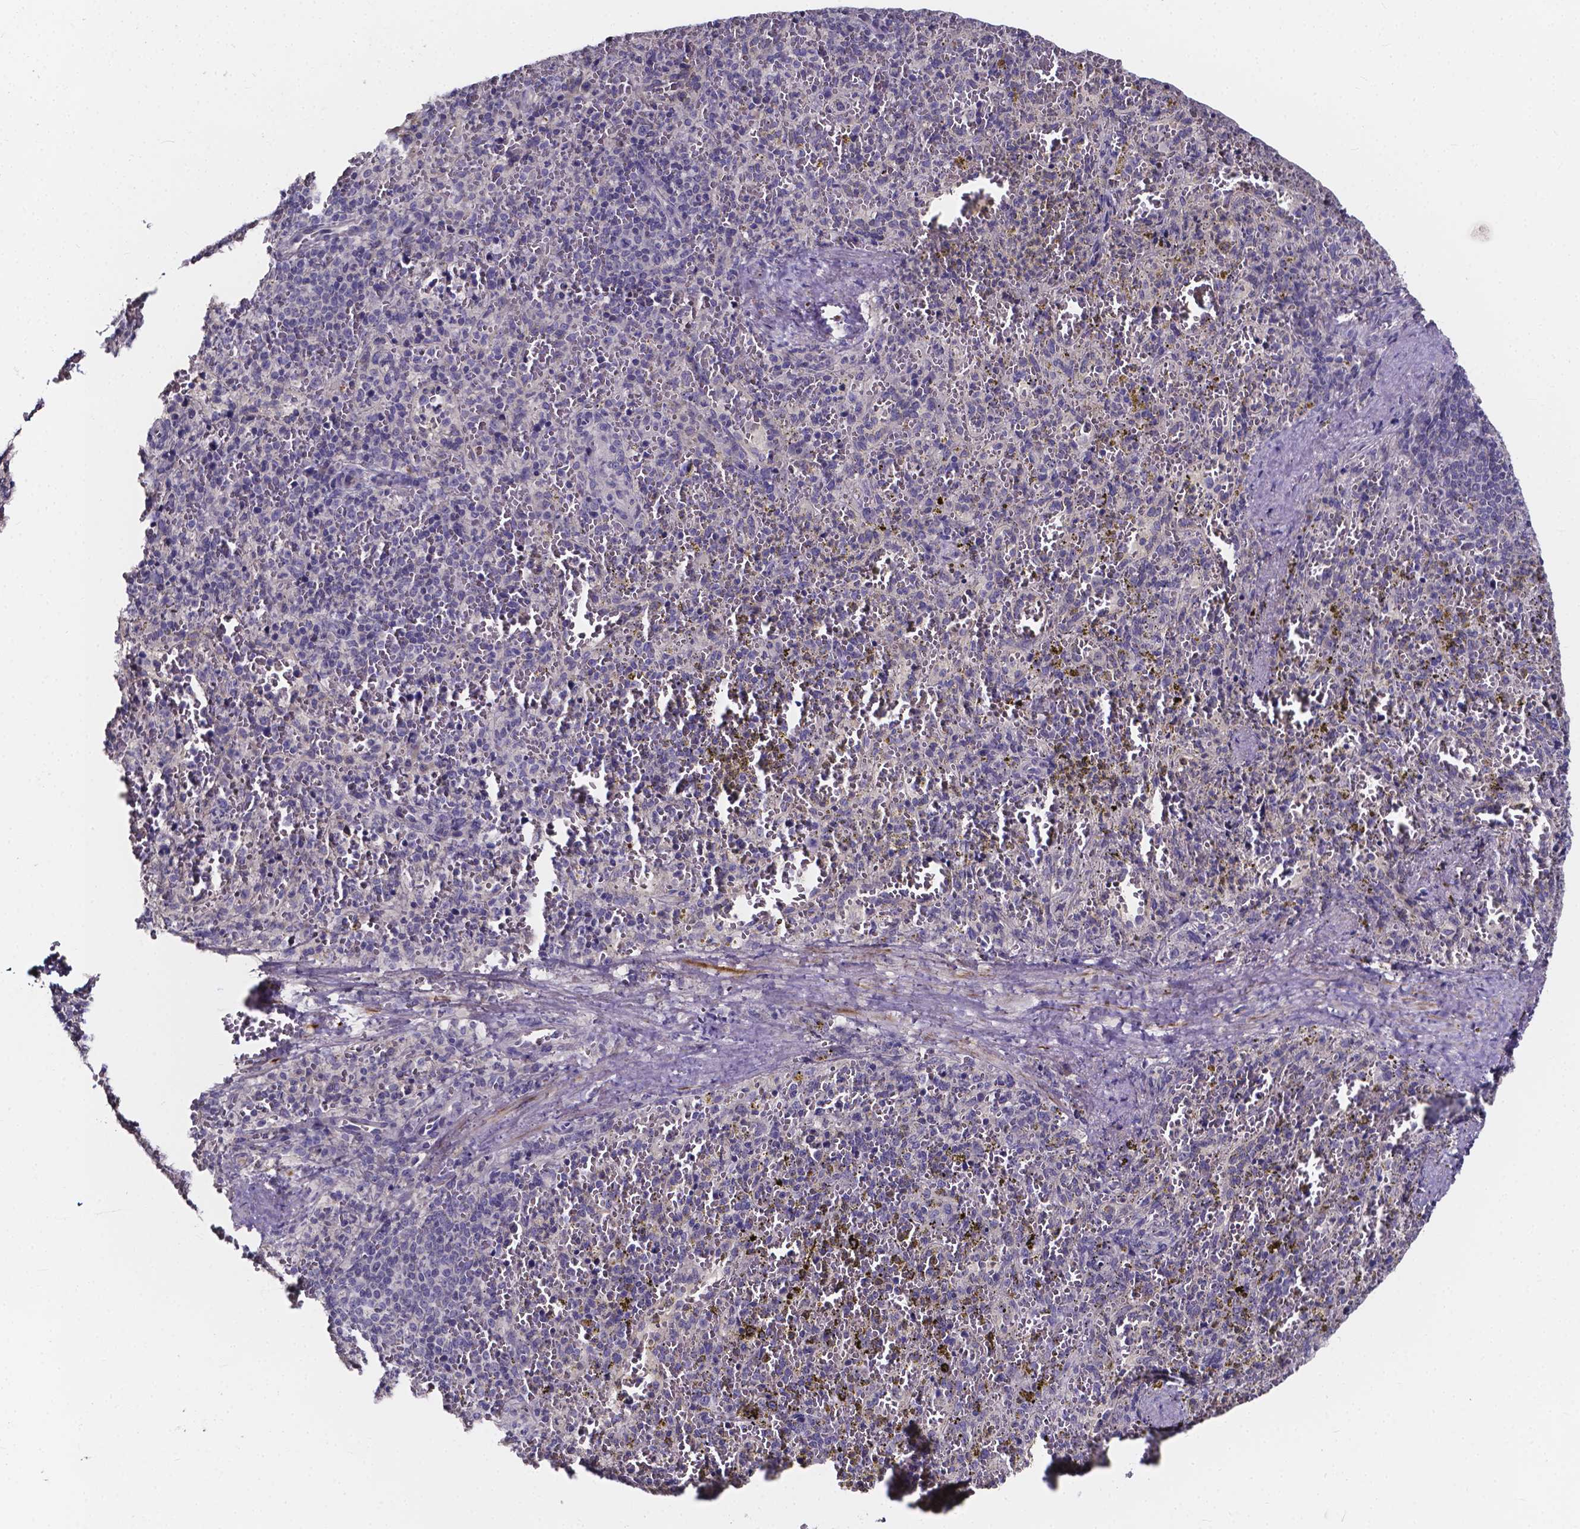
{"staining": {"intensity": "negative", "quantity": "none", "location": "none"}, "tissue": "spleen", "cell_type": "Cells in red pulp", "image_type": "normal", "snomed": [{"axis": "morphology", "description": "Normal tissue, NOS"}, {"axis": "topography", "description": "Spleen"}], "caption": "IHC photomicrograph of normal spleen stained for a protein (brown), which exhibits no staining in cells in red pulp.", "gene": "SPOCD1", "patient": {"sex": "female", "age": 50}}